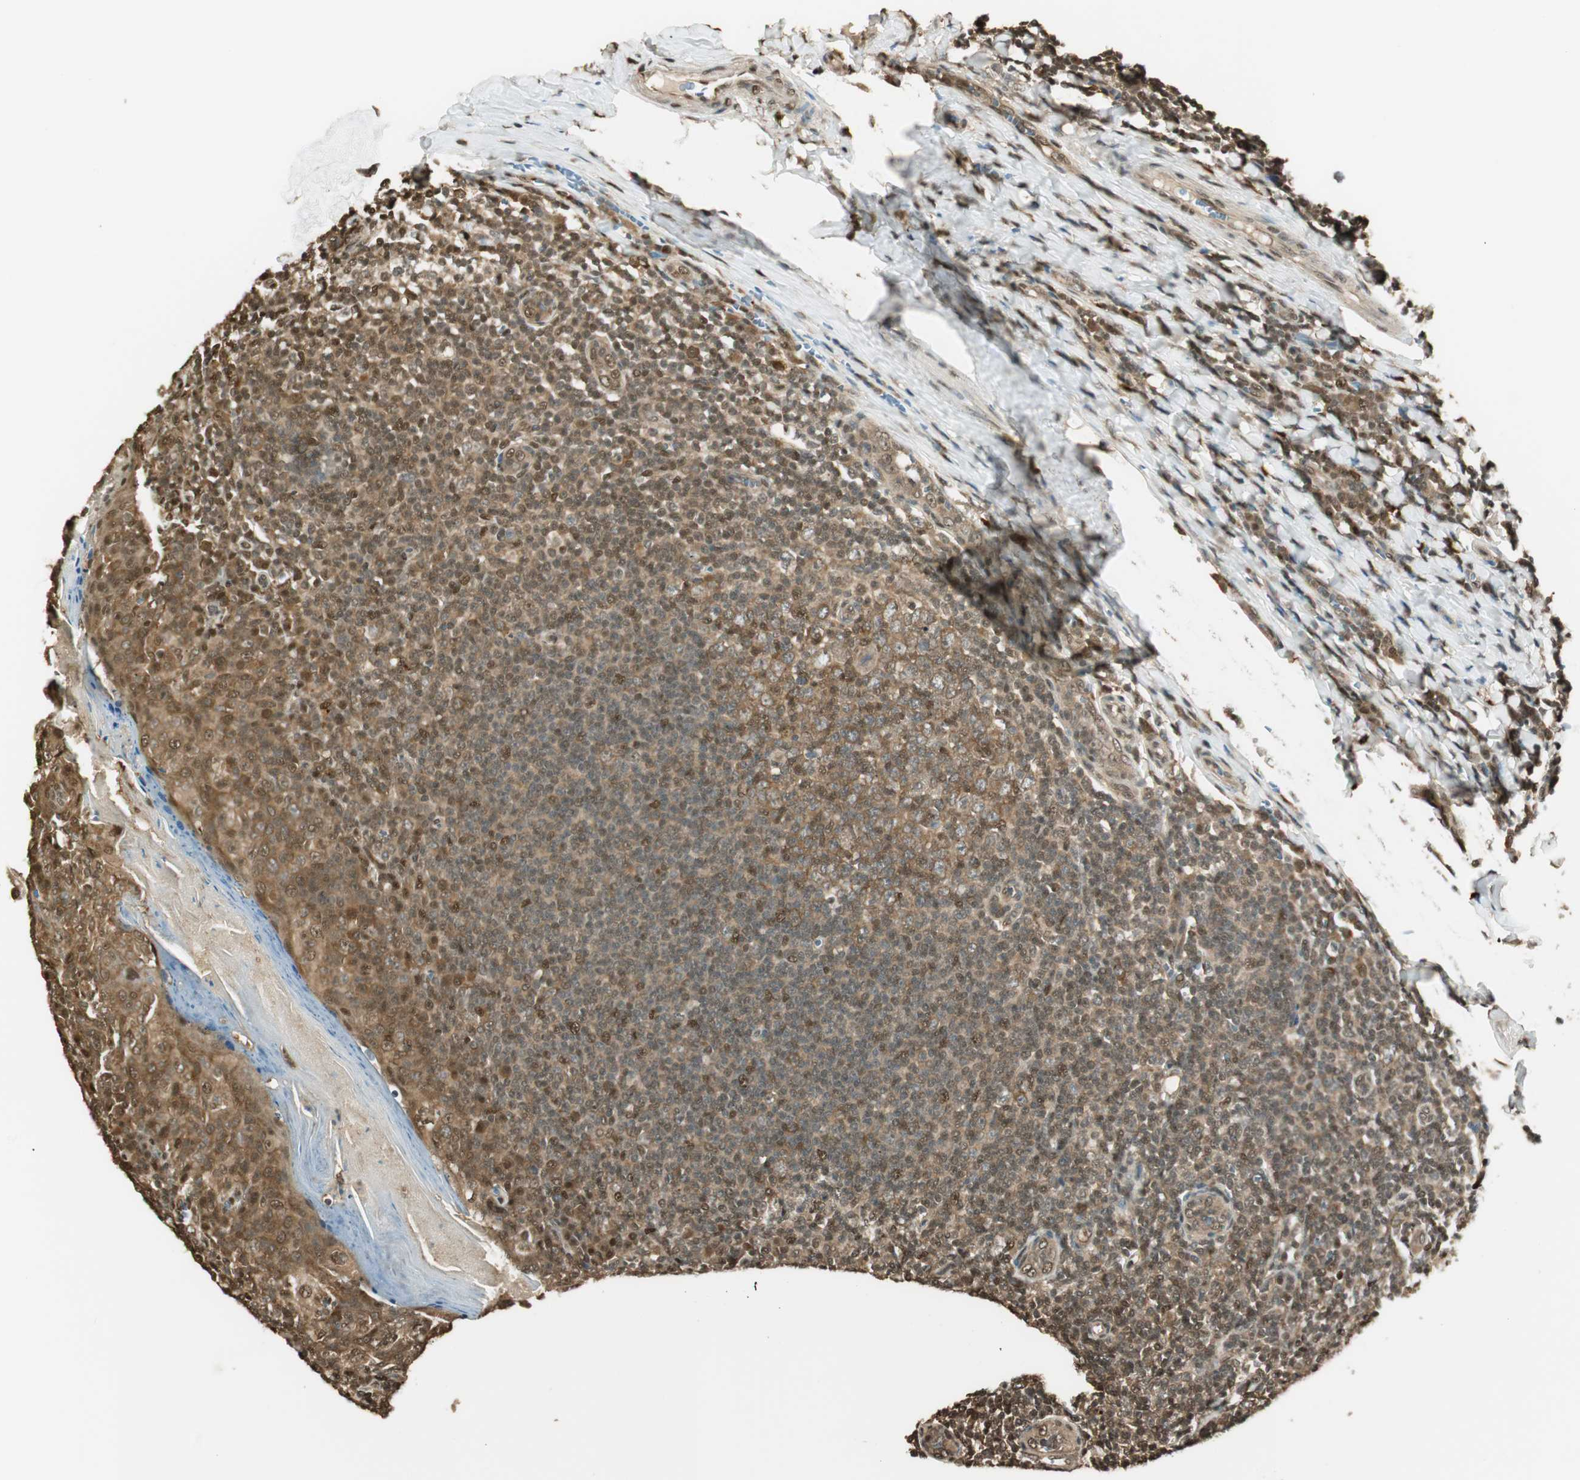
{"staining": {"intensity": "strong", "quantity": ">75%", "location": "cytoplasmic/membranous,nuclear"}, "tissue": "tonsil", "cell_type": "Germinal center cells", "image_type": "normal", "snomed": [{"axis": "morphology", "description": "Normal tissue, NOS"}, {"axis": "topography", "description": "Tonsil"}], "caption": "Immunohistochemistry of normal tonsil displays high levels of strong cytoplasmic/membranous,nuclear staining in about >75% of germinal center cells.", "gene": "ENSG00000268870", "patient": {"sex": "male", "age": 31}}